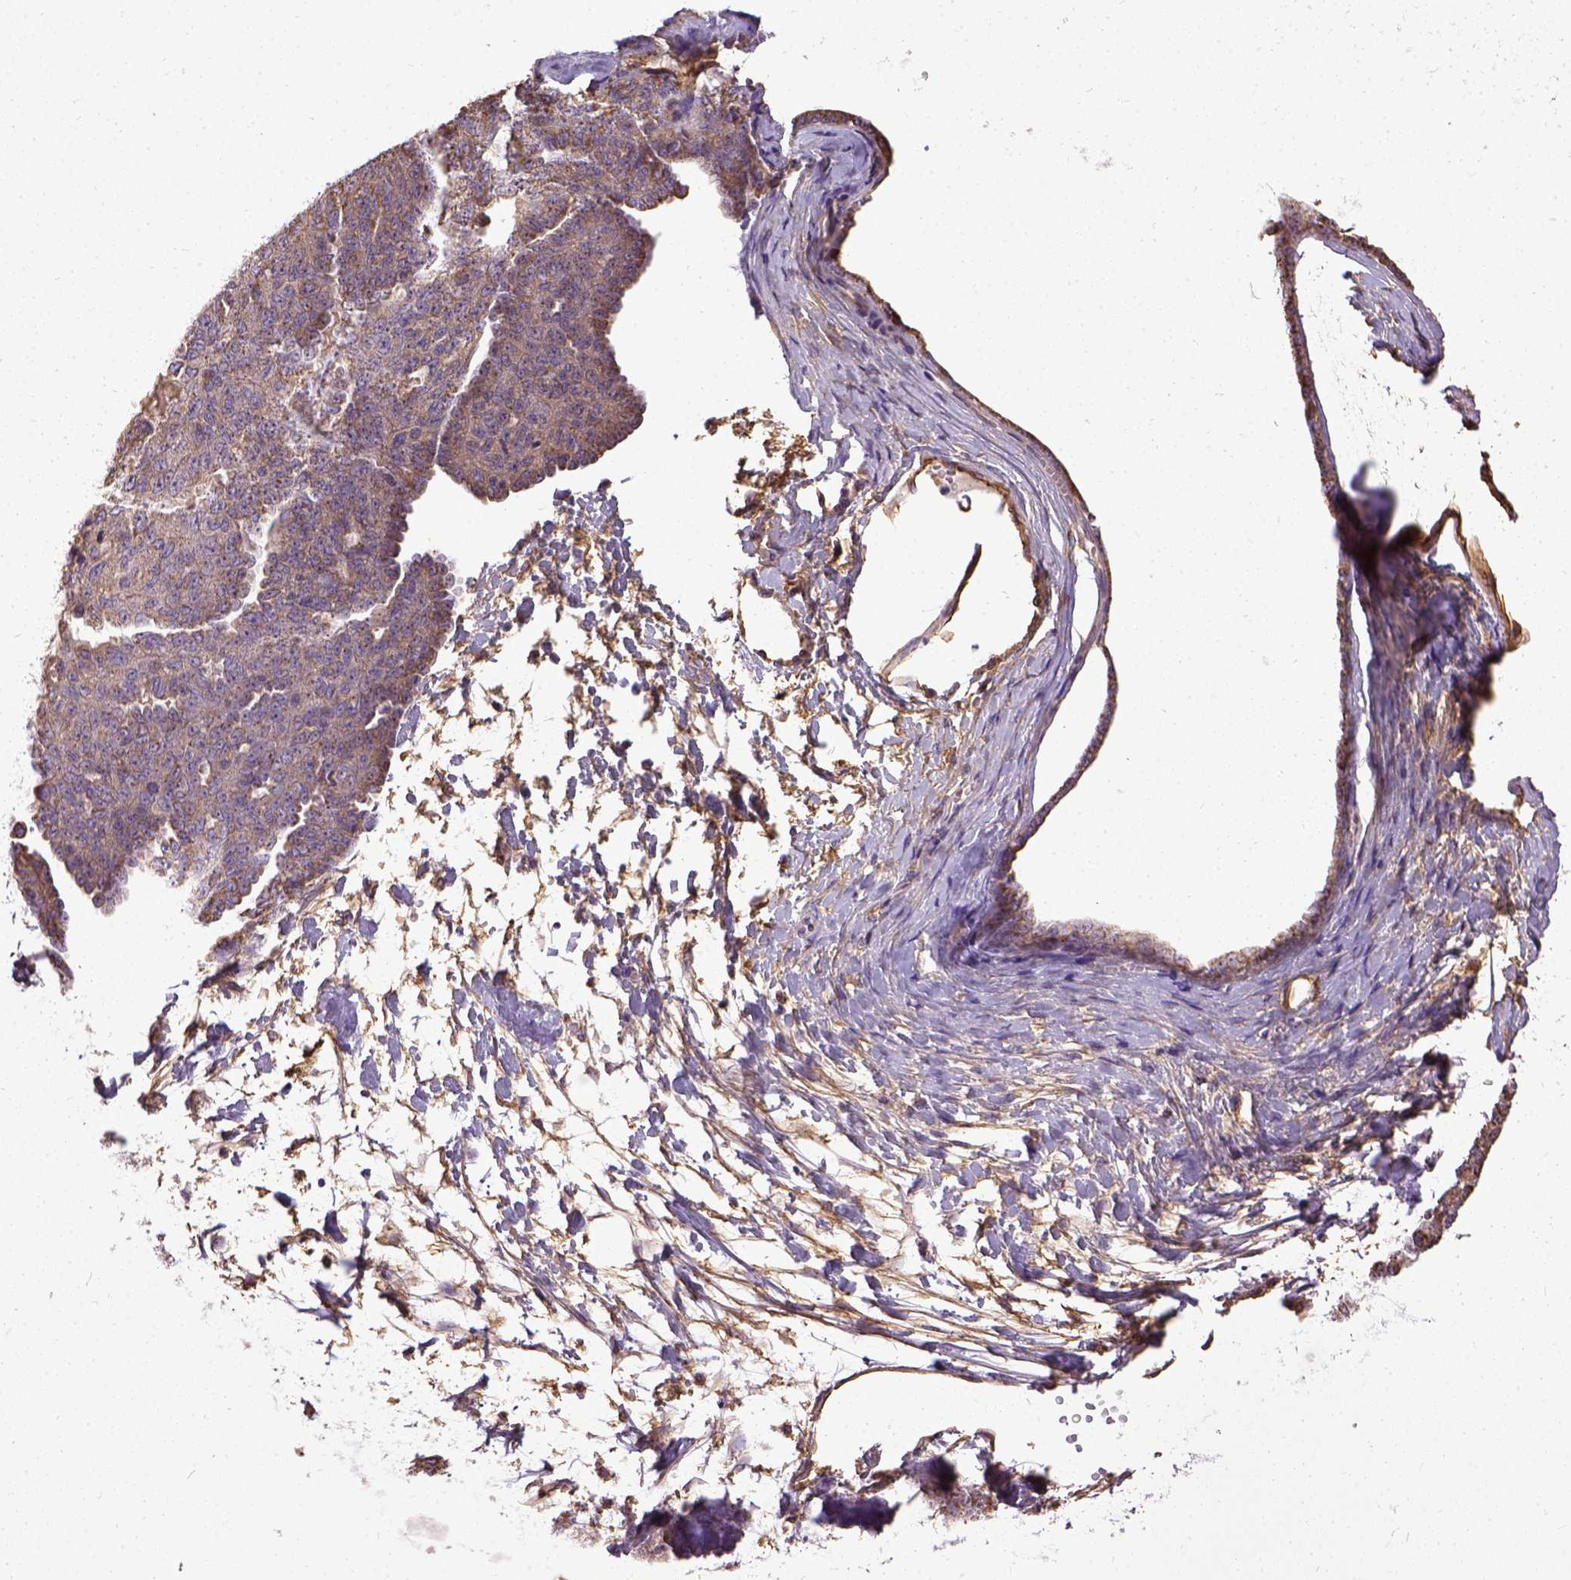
{"staining": {"intensity": "weak", "quantity": ">75%", "location": "cytoplasmic/membranous"}, "tissue": "ovarian cancer", "cell_type": "Tumor cells", "image_type": "cancer", "snomed": [{"axis": "morphology", "description": "Cystadenocarcinoma, serous, NOS"}, {"axis": "topography", "description": "Ovary"}], "caption": "A photomicrograph of serous cystadenocarcinoma (ovarian) stained for a protein demonstrates weak cytoplasmic/membranous brown staining in tumor cells.", "gene": "ENG", "patient": {"sex": "female", "age": 71}}